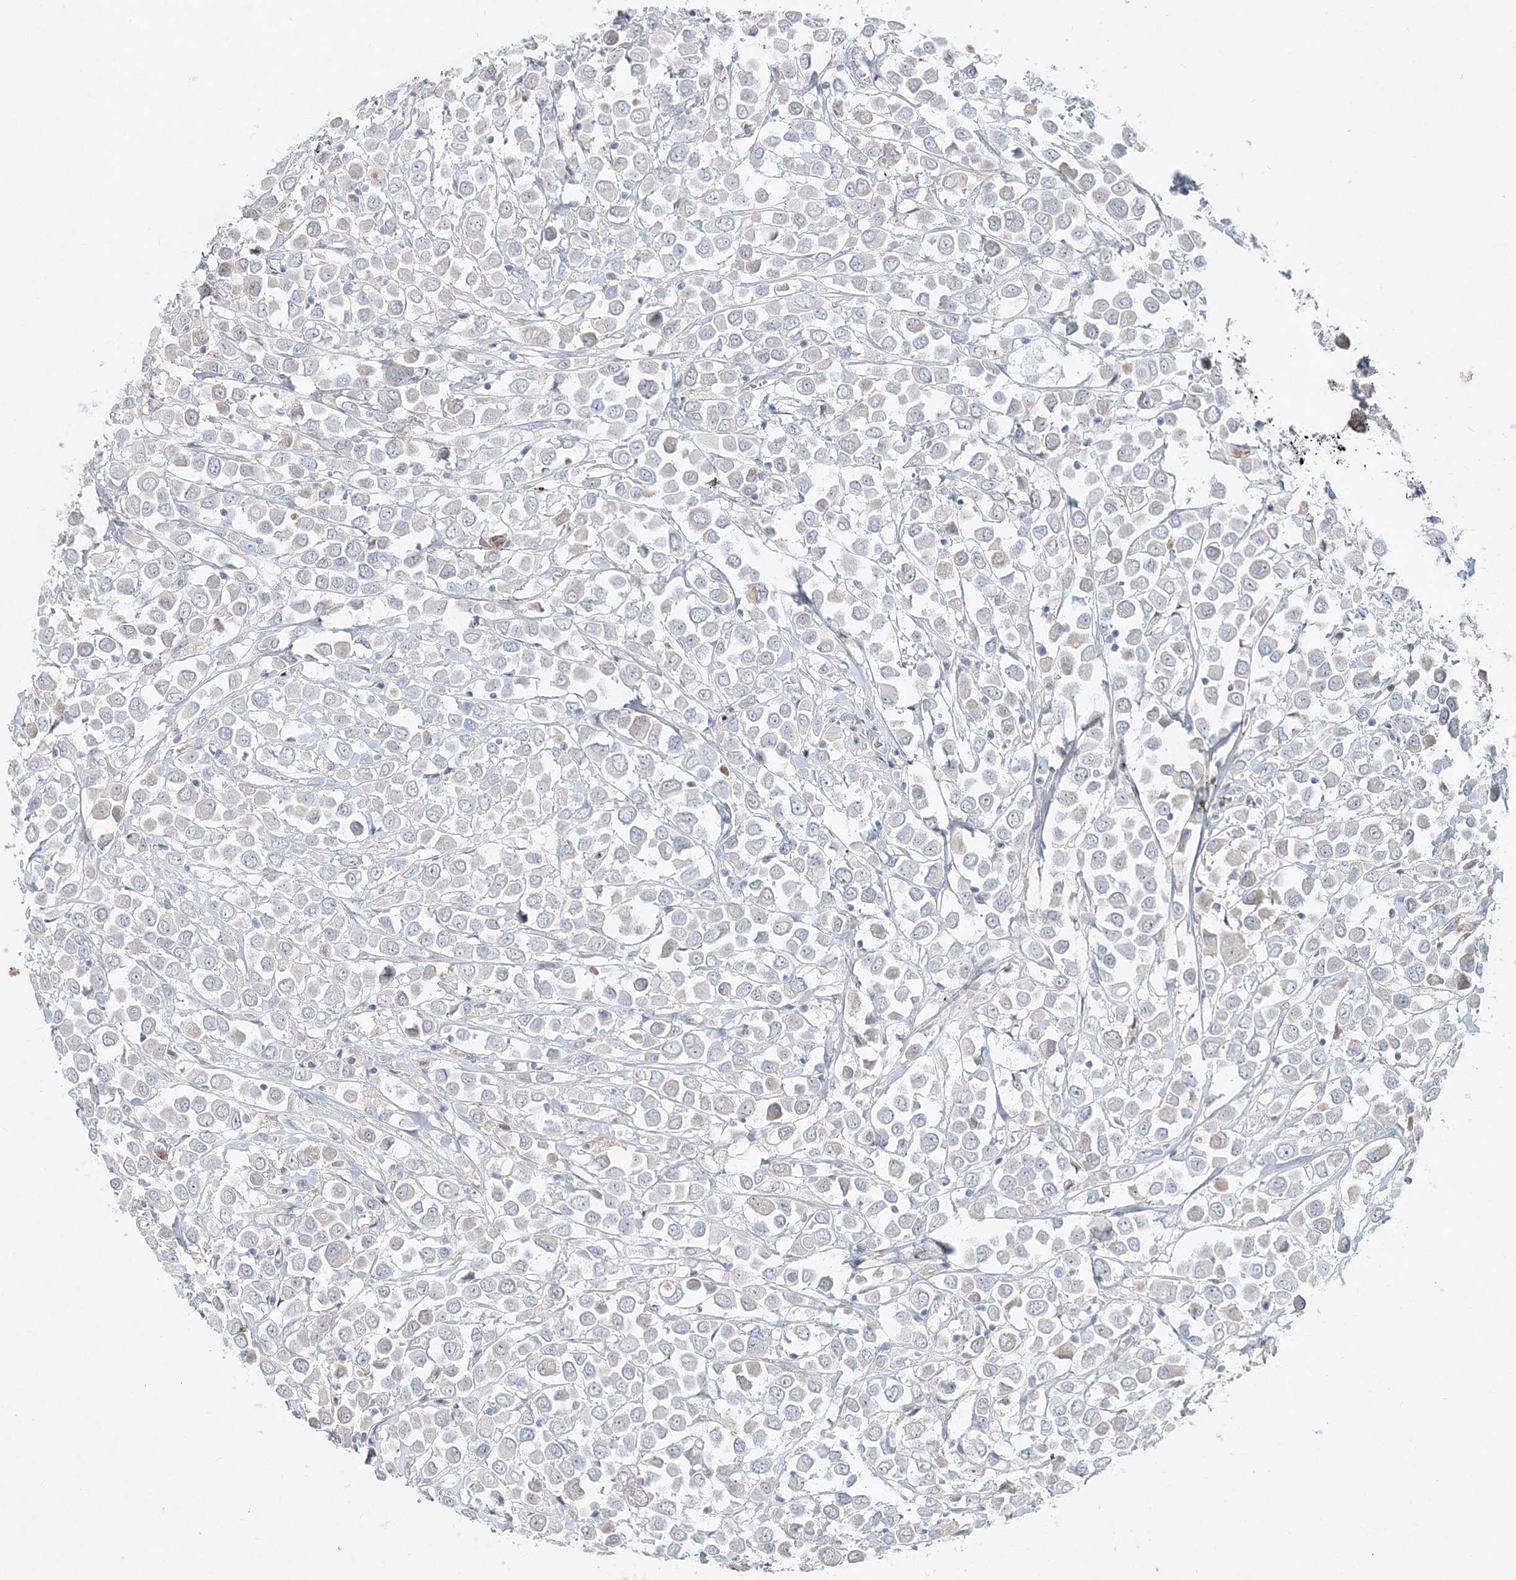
{"staining": {"intensity": "negative", "quantity": "none", "location": "none"}, "tissue": "breast cancer", "cell_type": "Tumor cells", "image_type": "cancer", "snomed": [{"axis": "morphology", "description": "Duct carcinoma"}, {"axis": "topography", "description": "Breast"}], "caption": "Human breast cancer stained for a protein using immunohistochemistry (IHC) demonstrates no positivity in tumor cells.", "gene": "DNAH5", "patient": {"sex": "female", "age": 61}}